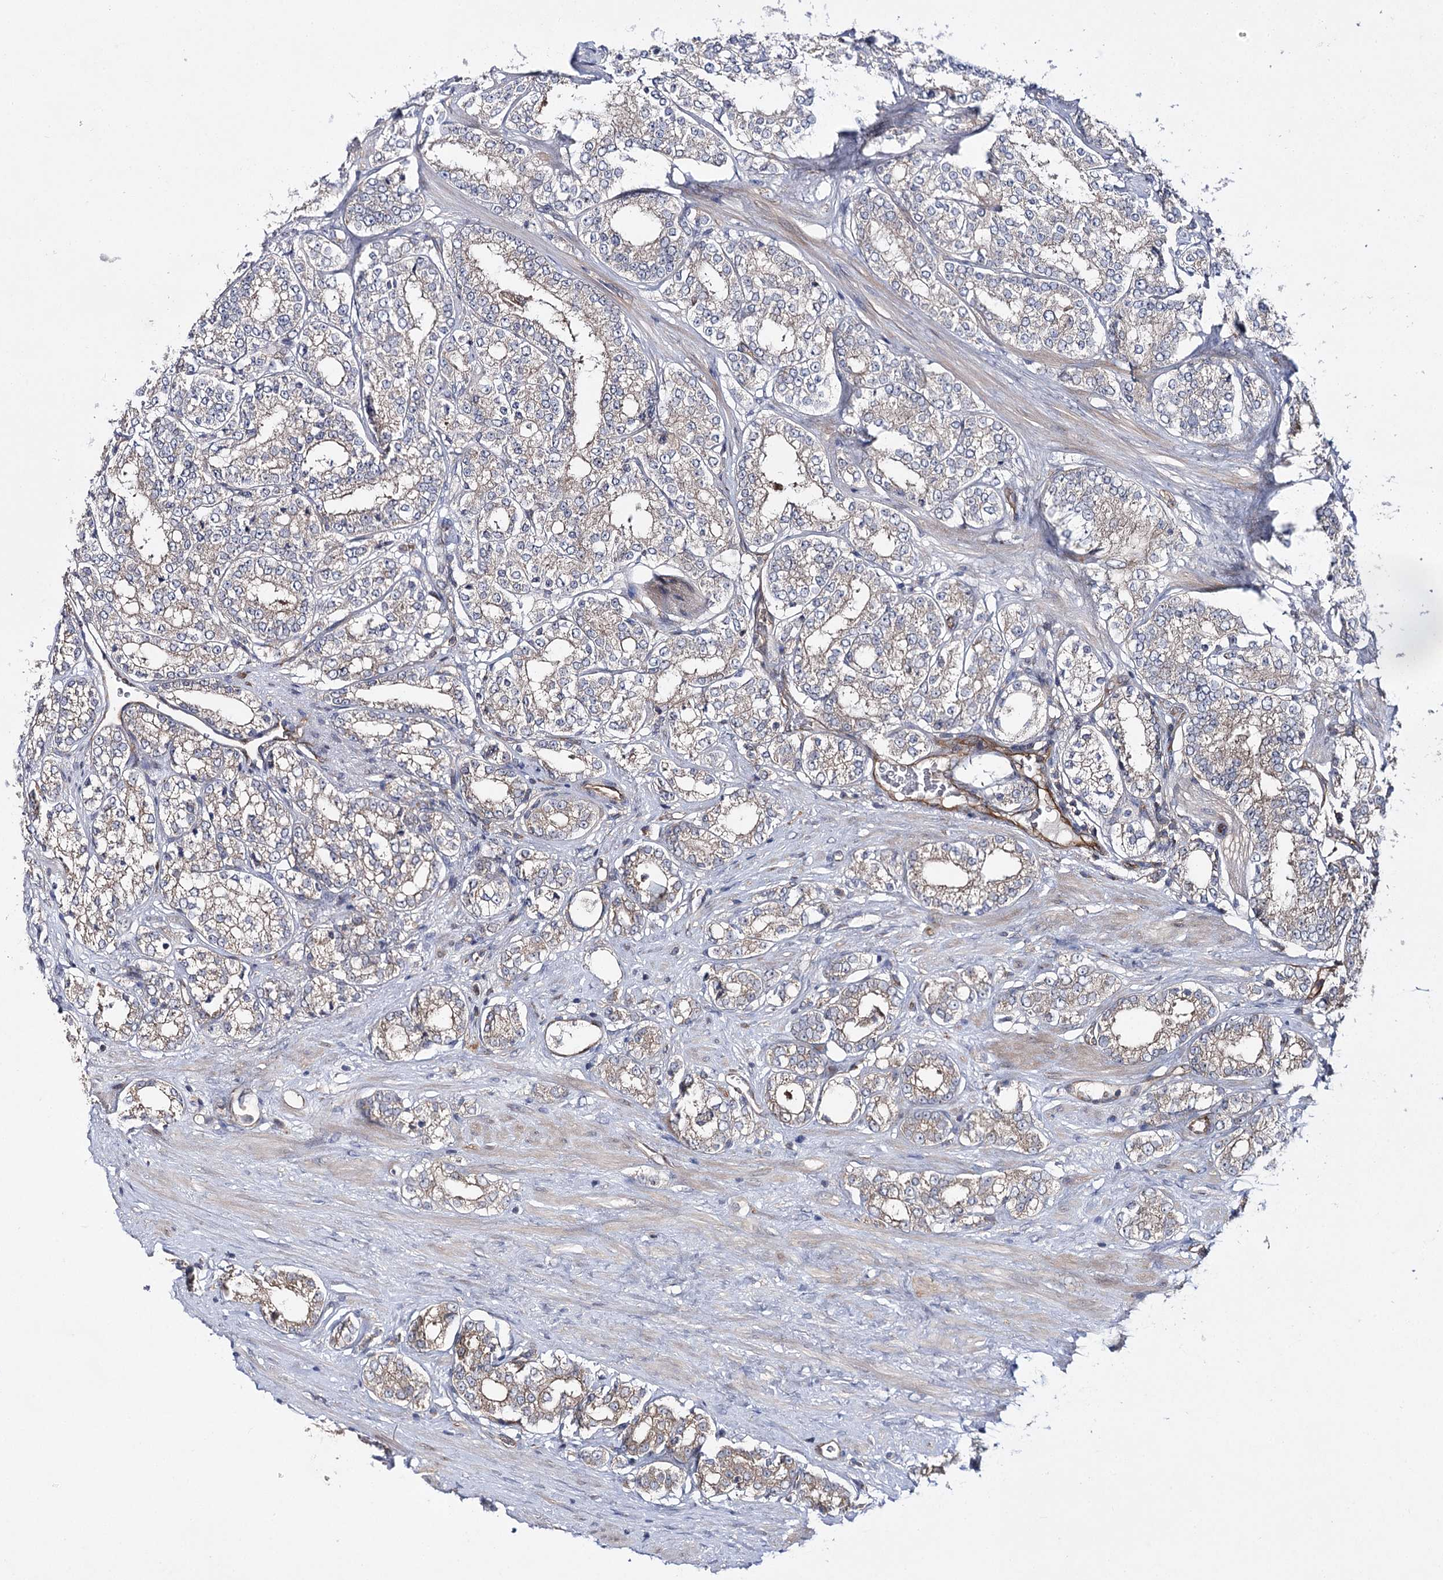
{"staining": {"intensity": "weak", "quantity": "<25%", "location": "cytoplasmic/membranous"}, "tissue": "prostate cancer", "cell_type": "Tumor cells", "image_type": "cancer", "snomed": [{"axis": "morphology", "description": "Normal tissue, NOS"}, {"axis": "morphology", "description": "Adenocarcinoma, High grade"}, {"axis": "topography", "description": "Prostate"}], "caption": "A high-resolution micrograph shows immunohistochemistry (IHC) staining of prostate adenocarcinoma (high-grade), which shows no significant expression in tumor cells. (DAB immunohistochemistry (IHC) visualized using brightfield microscopy, high magnification).", "gene": "BCR", "patient": {"sex": "male", "age": 83}}